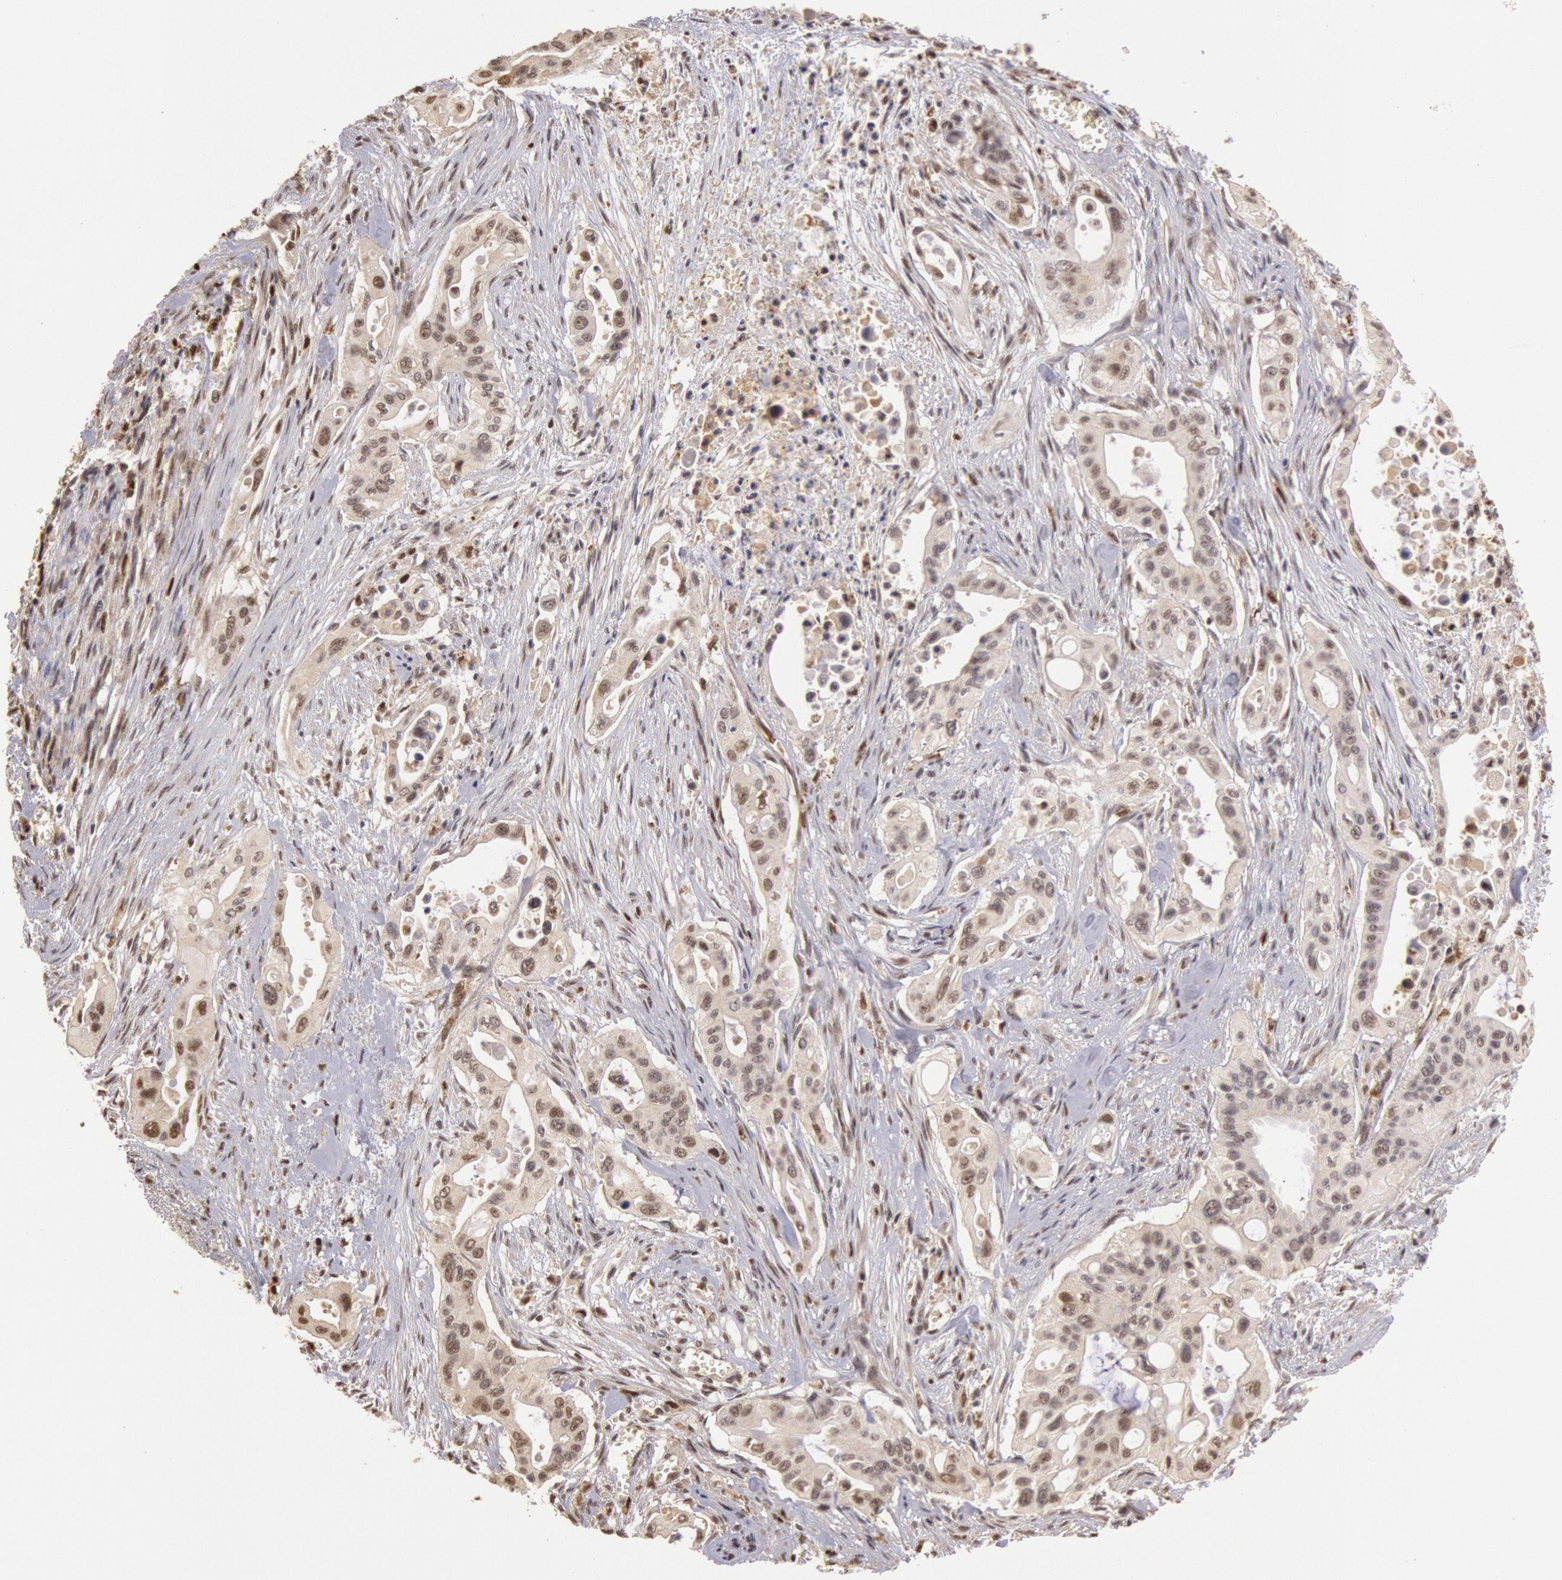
{"staining": {"intensity": "weak", "quantity": "25%-75%", "location": "nuclear"}, "tissue": "pancreatic cancer", "cell_type": "Tumor cells", "image_type": "cancer", "snomed": [{"axis": "morphology", "description": "Adenocarcinoma, NOS"}, {"axis": "topography", "description": "Pancreas"}], "caption": "High-power microscopy captured an immunohistochemistry image of pancreatic cancer, revealing weak nuclear positivity in approximately 25%-75% of tumor cells.", "gene": "LIG4", "patient": {"sex": "male", "age": 77}}